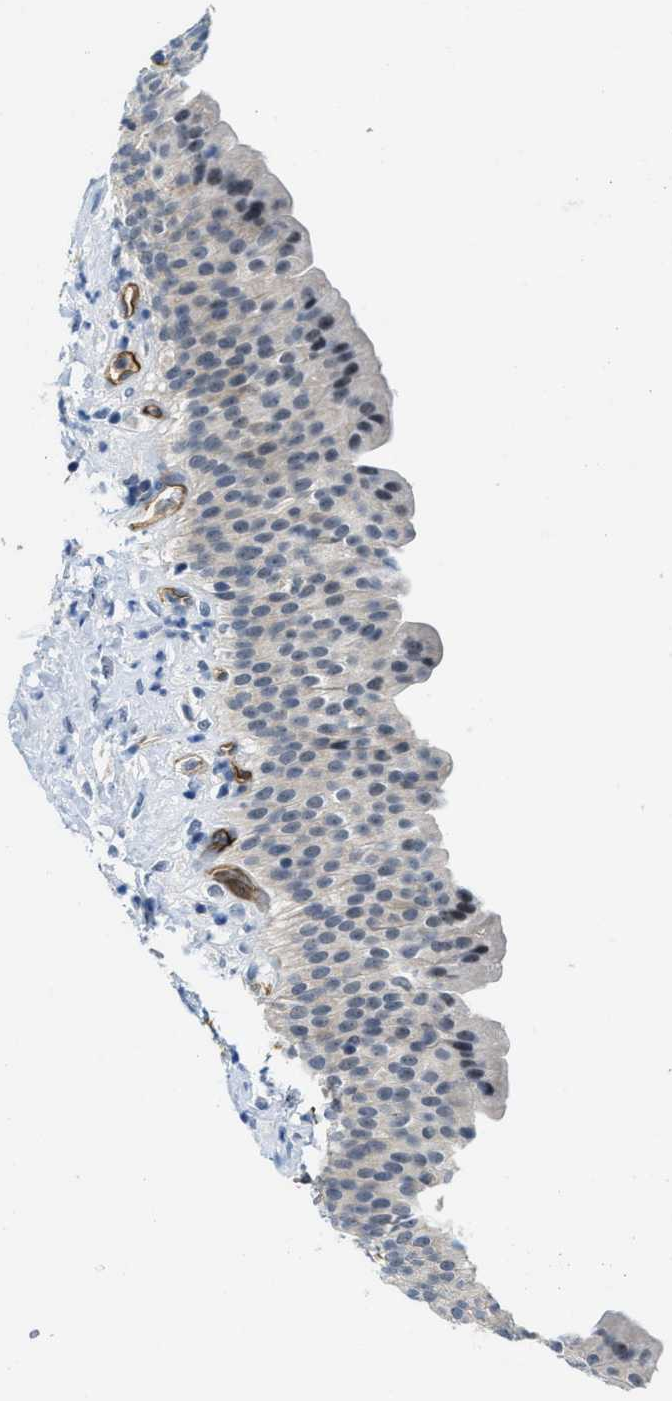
{"staining": {"intensity": "weak", "quantity": "<25%", "location": "cytoplasmic/membranous"}, "tissue": "urinary bladder", "cell_type": "Urothelial cells", "image_type": "normal", "snomed": [{"axis": "morphology", "description": "Normal tissue, NOS"}, {"axis": "topography", "description": "Urinary bladder"}], "caption": "DAB (3,3'-diaminobenzidine) immunohistochemical staining of unremarkable urinary bladder displays no significant positivity in urothelial cells.", "gene": "SLCO2A1", "patient": {"sex": "female", "age": 79}}